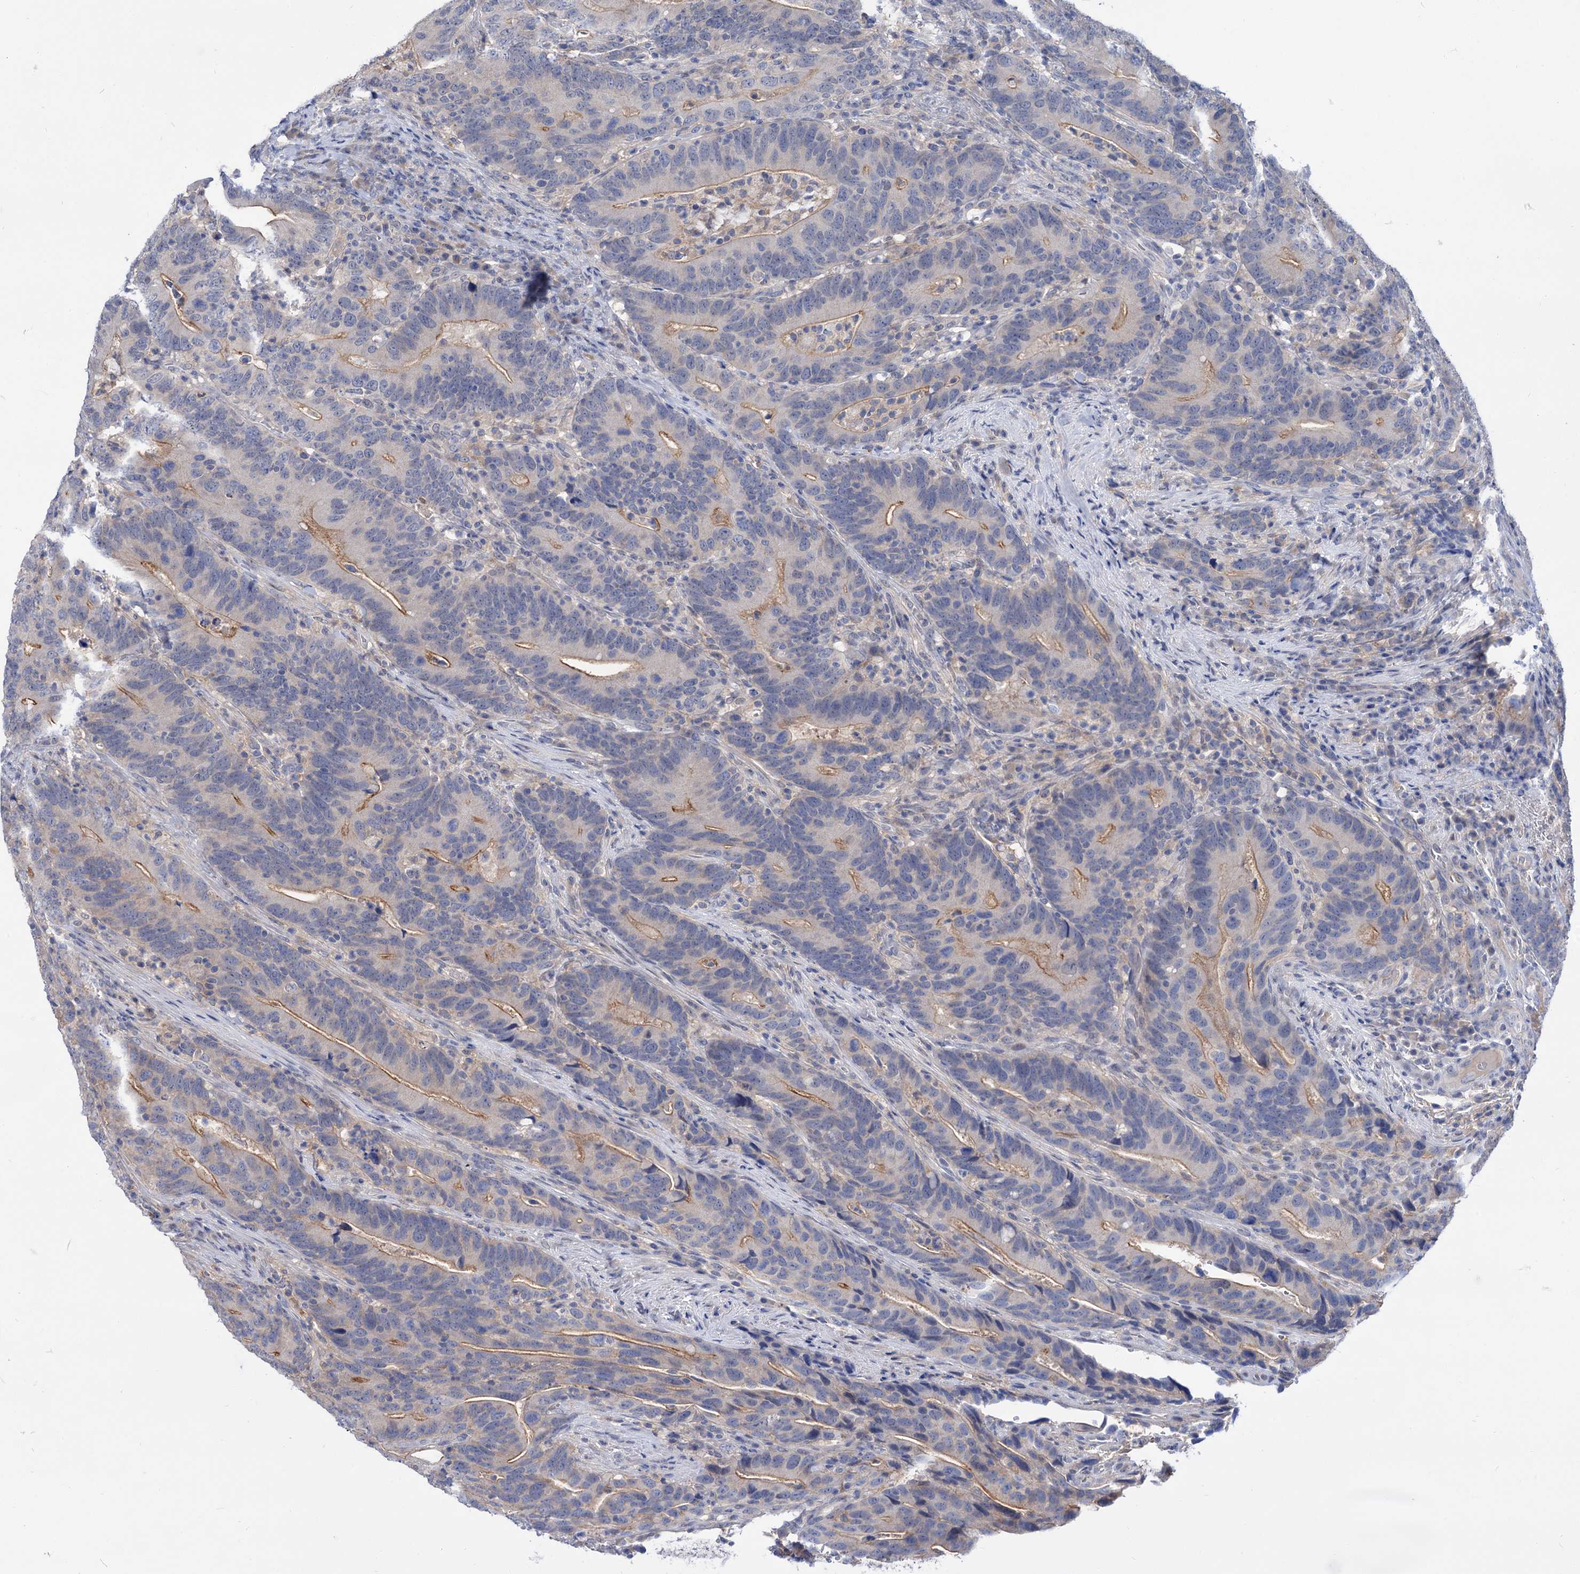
{"staining": {"intensity": "weak", "quantity": "25%-75%", "location": "cytoplasmic/membranous"}, "tissue": "colorectal cancer", "cell_type": "Tumor cells", "image_type": "cancer", "snomed": [{"axis": "morphology", "description": "Adenocarcinoma, NOS"}, {"axis": "topography", "description": "Colon"}], "caption": "Adenocarcinoma (colorectal) stained for a protein reveals weak cytoplasmic/membranous positivity in tumor cells.", "gene": "NEK10", "patient": {"sex": "female", "age": 66}}